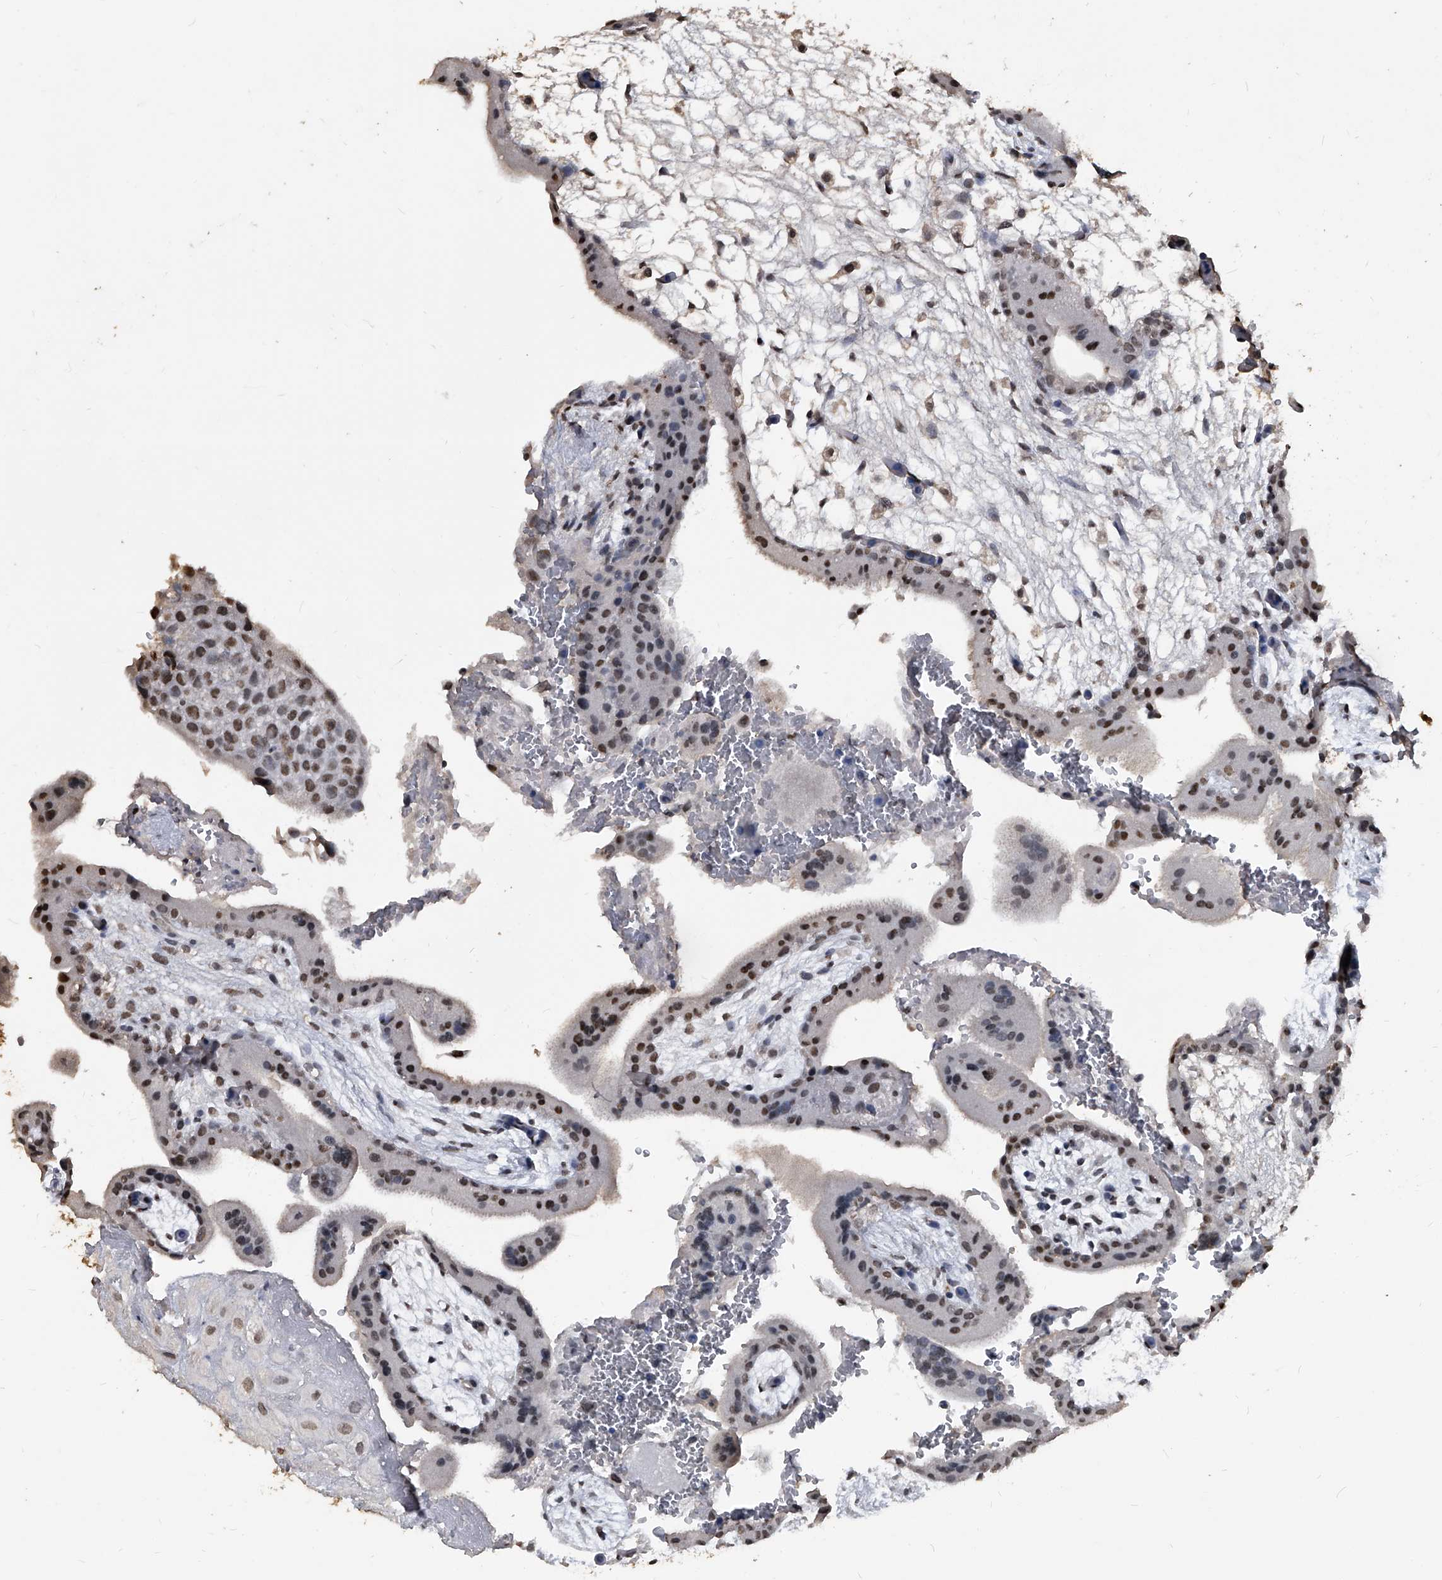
{"staining": {"intensity": "weak", "quantity": ">75%", "location": "nuclear"}, "tissue": "placenta", "cell_type": "Decidual cells", "image_type": "normal", "snomed": [{"axis": "morphology", "description": "Normal tissue, NOS"}, {"axis": "topography", "description": "Placenta"}], "caption": "Immunohistochemistry histopathology image of normal placenta: placenta stained using immunohistochemistry (IHC) reveals low levels of weak protein expression localized specifically in the nuclear of decidual cells, appearing as a nuclear brown color.", "gene": "MATR3", "patient": {"sex": "female", "age": 35}}